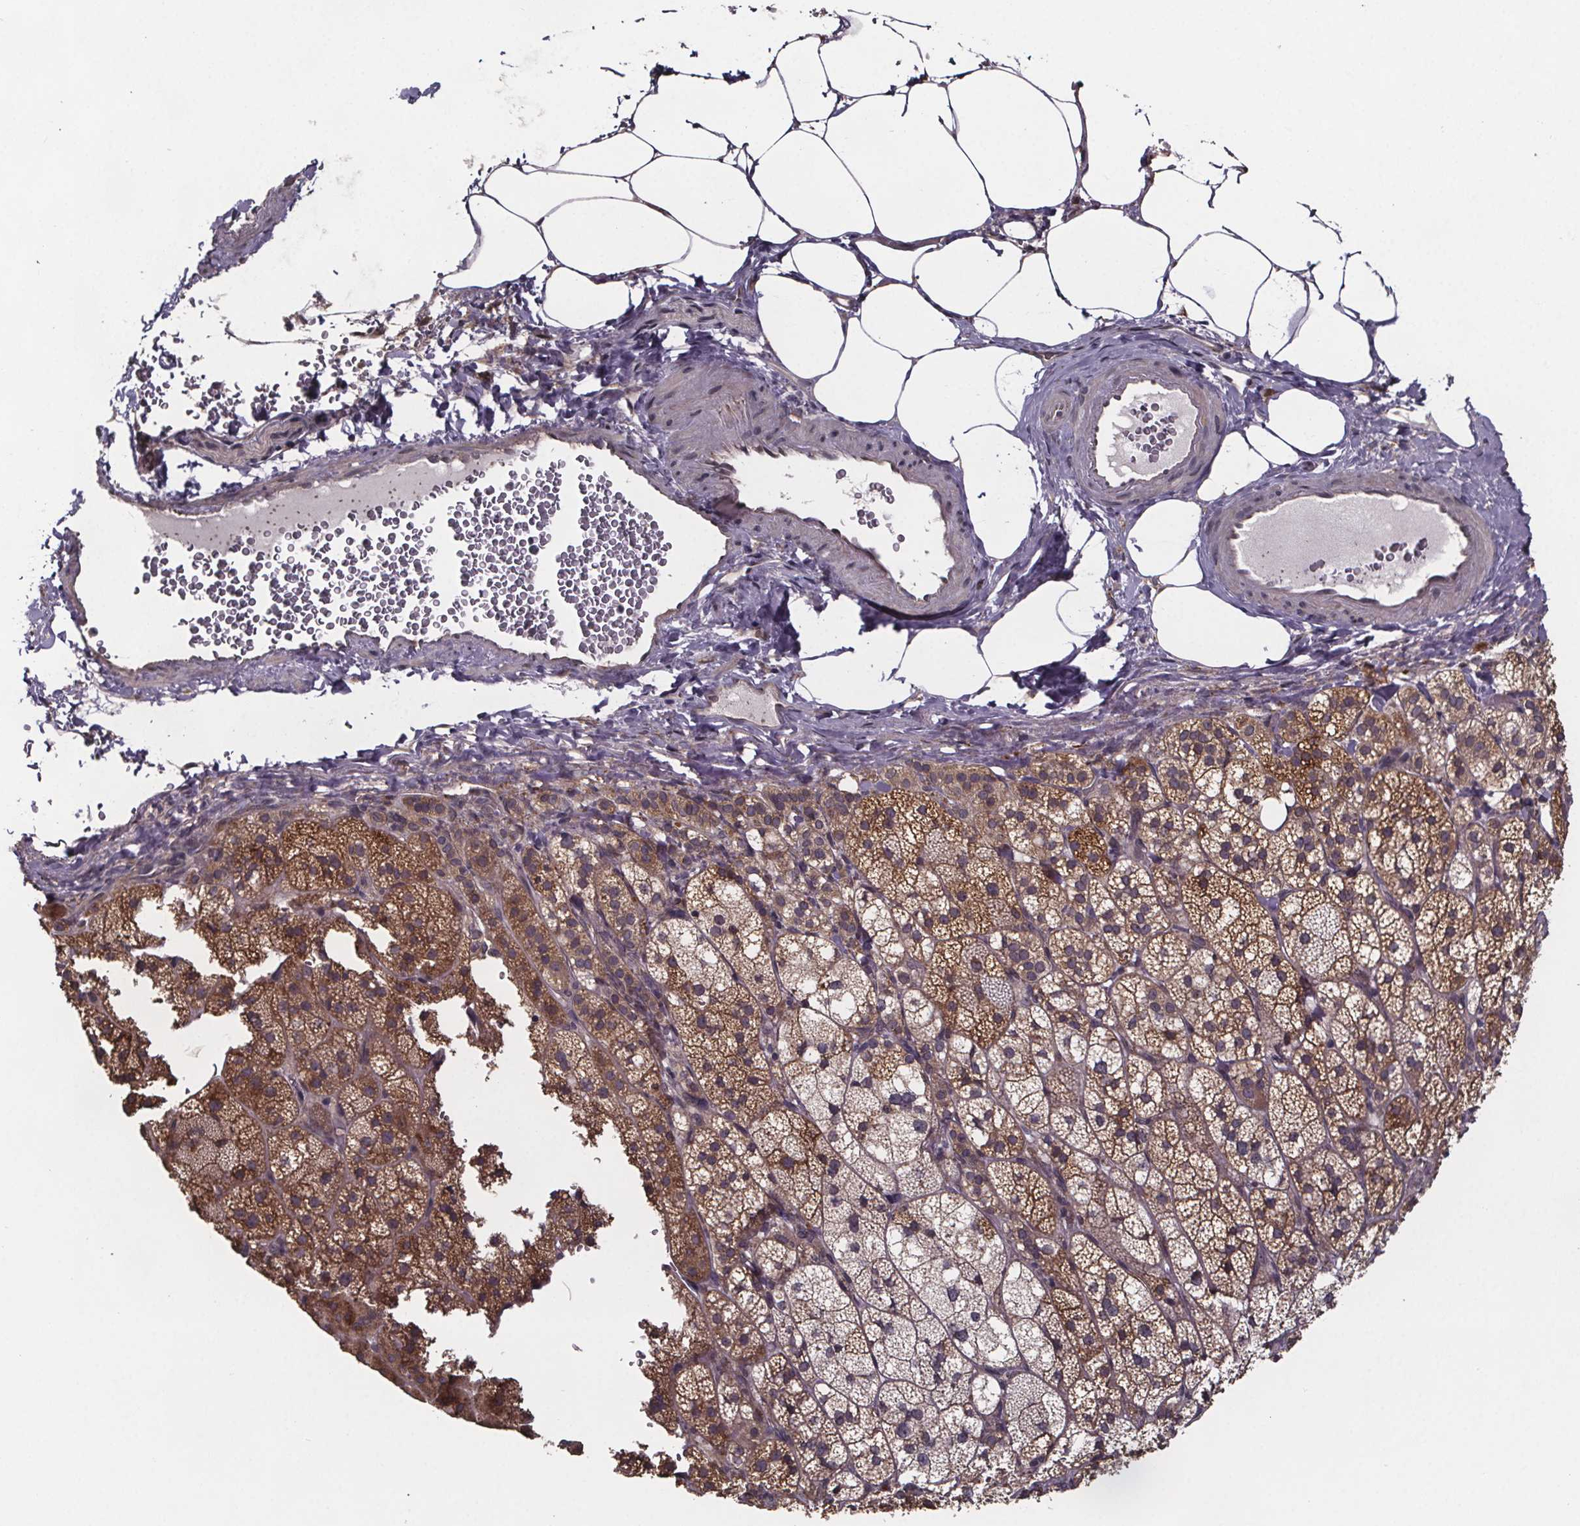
{"staining": {"intensity": "moderate", "quantity": ">75%", "location": "cytoplasmic/membranous"}, "tissue": "adrenal gland", "cell_type": "Glandular cells", "image_type": "normal", "snomed": [{"axis": "morphology", "description": "Normal tissue, NOS"}, {"axis": "topography", "description": "Adrenal gland"}], "caption": "Immunohistochemistry (IHC) of unremarkable human adrenal gland displays medium levels of moderate cytoplasmic/membranous staining in approximately >75% of glandular cells.", "gene": "SAT1", "patient": {"sex": "female", "age": 60}}